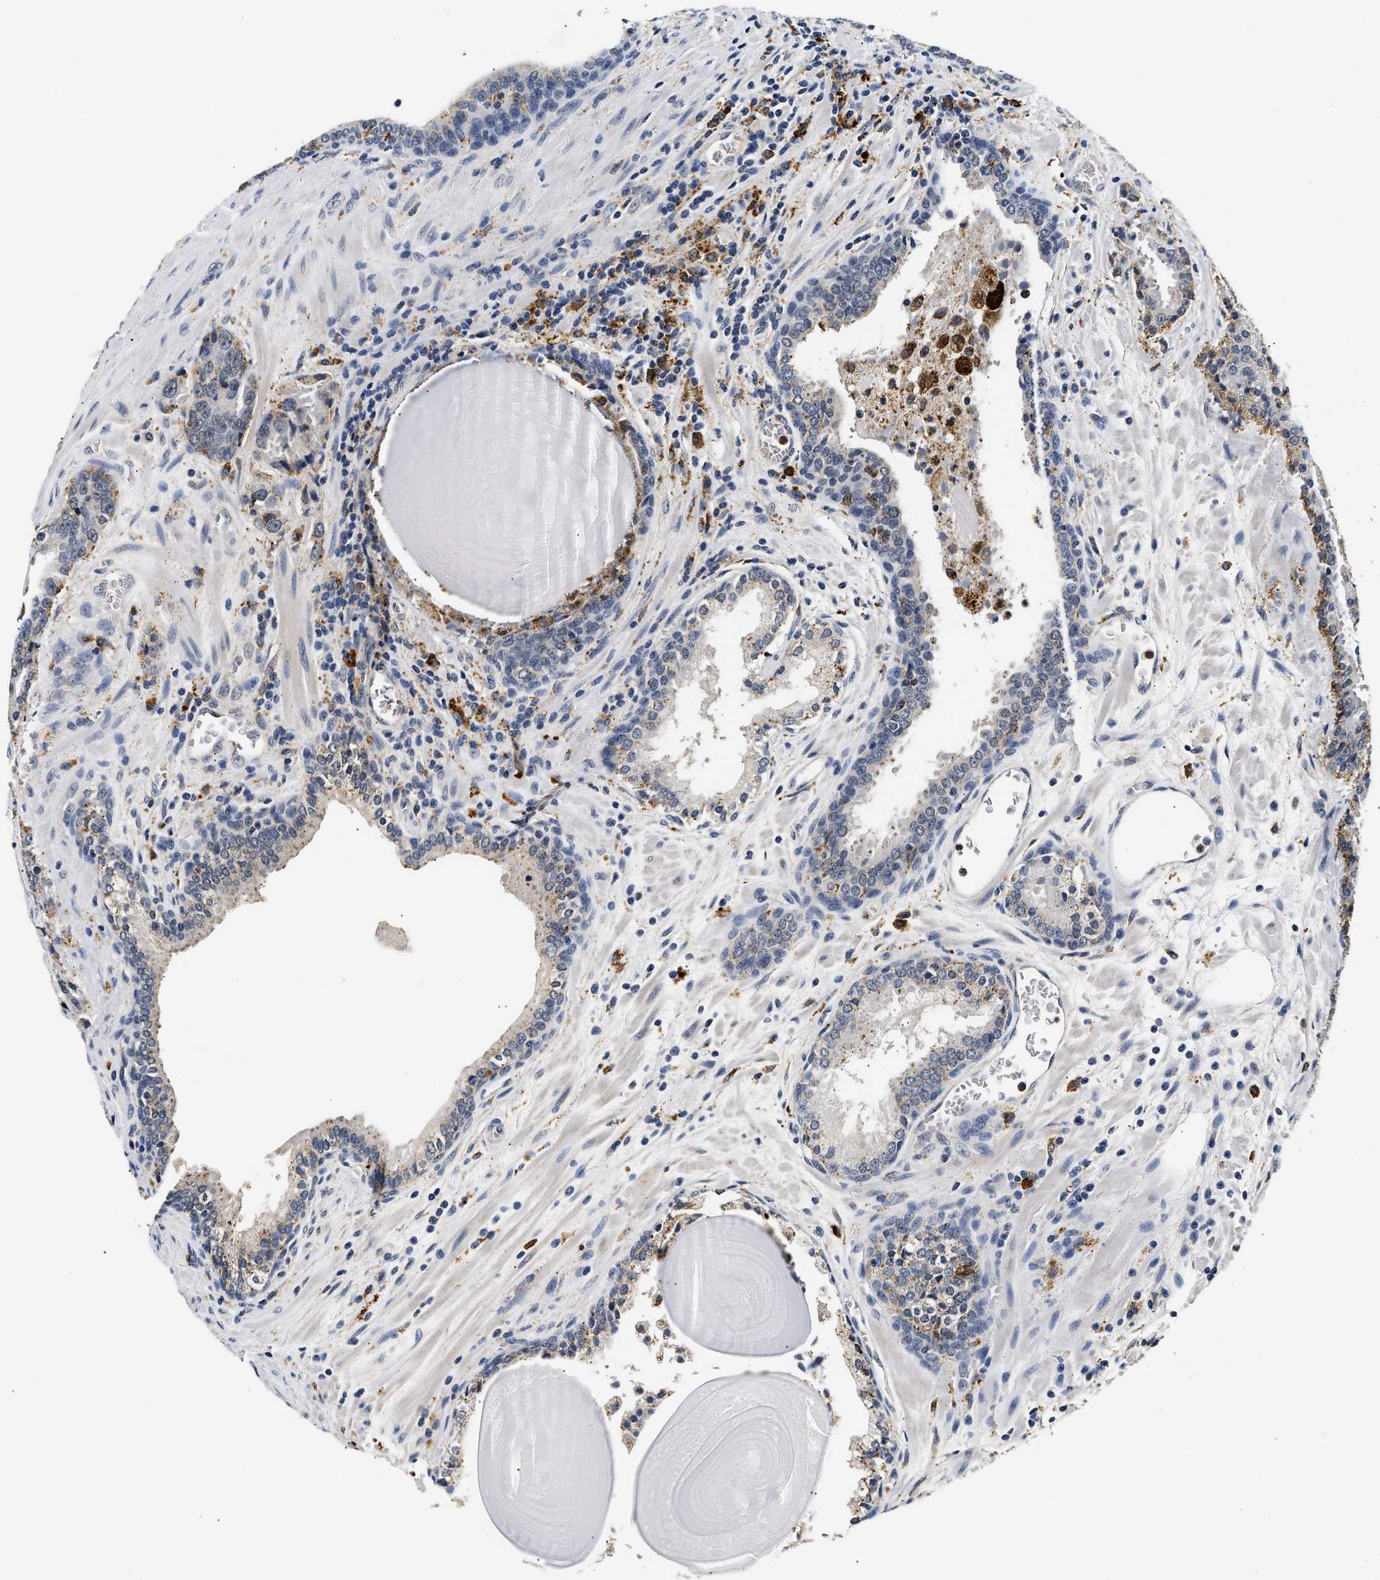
{"staining": {"intensity": "moderate", "quantity": "25%-75%", "location": "cytoplasmic/membranous"}, "tissue": "prostate cancer", "cell_type": "Tumor cells", "image_type": "cancer", "snomed": [{"axis": "morphology", "description": "Adenocarcinoma, High grade"}, {"axis": "topography", "description": "Prostate"}], "caption": "A photomicrograph of prostate cancer stained for a protein shows moderate cytoplasmic/membranous brown staining in tumor cells.", "gene": "SMU1", "patient": {"sex": "male", "age": 60}}